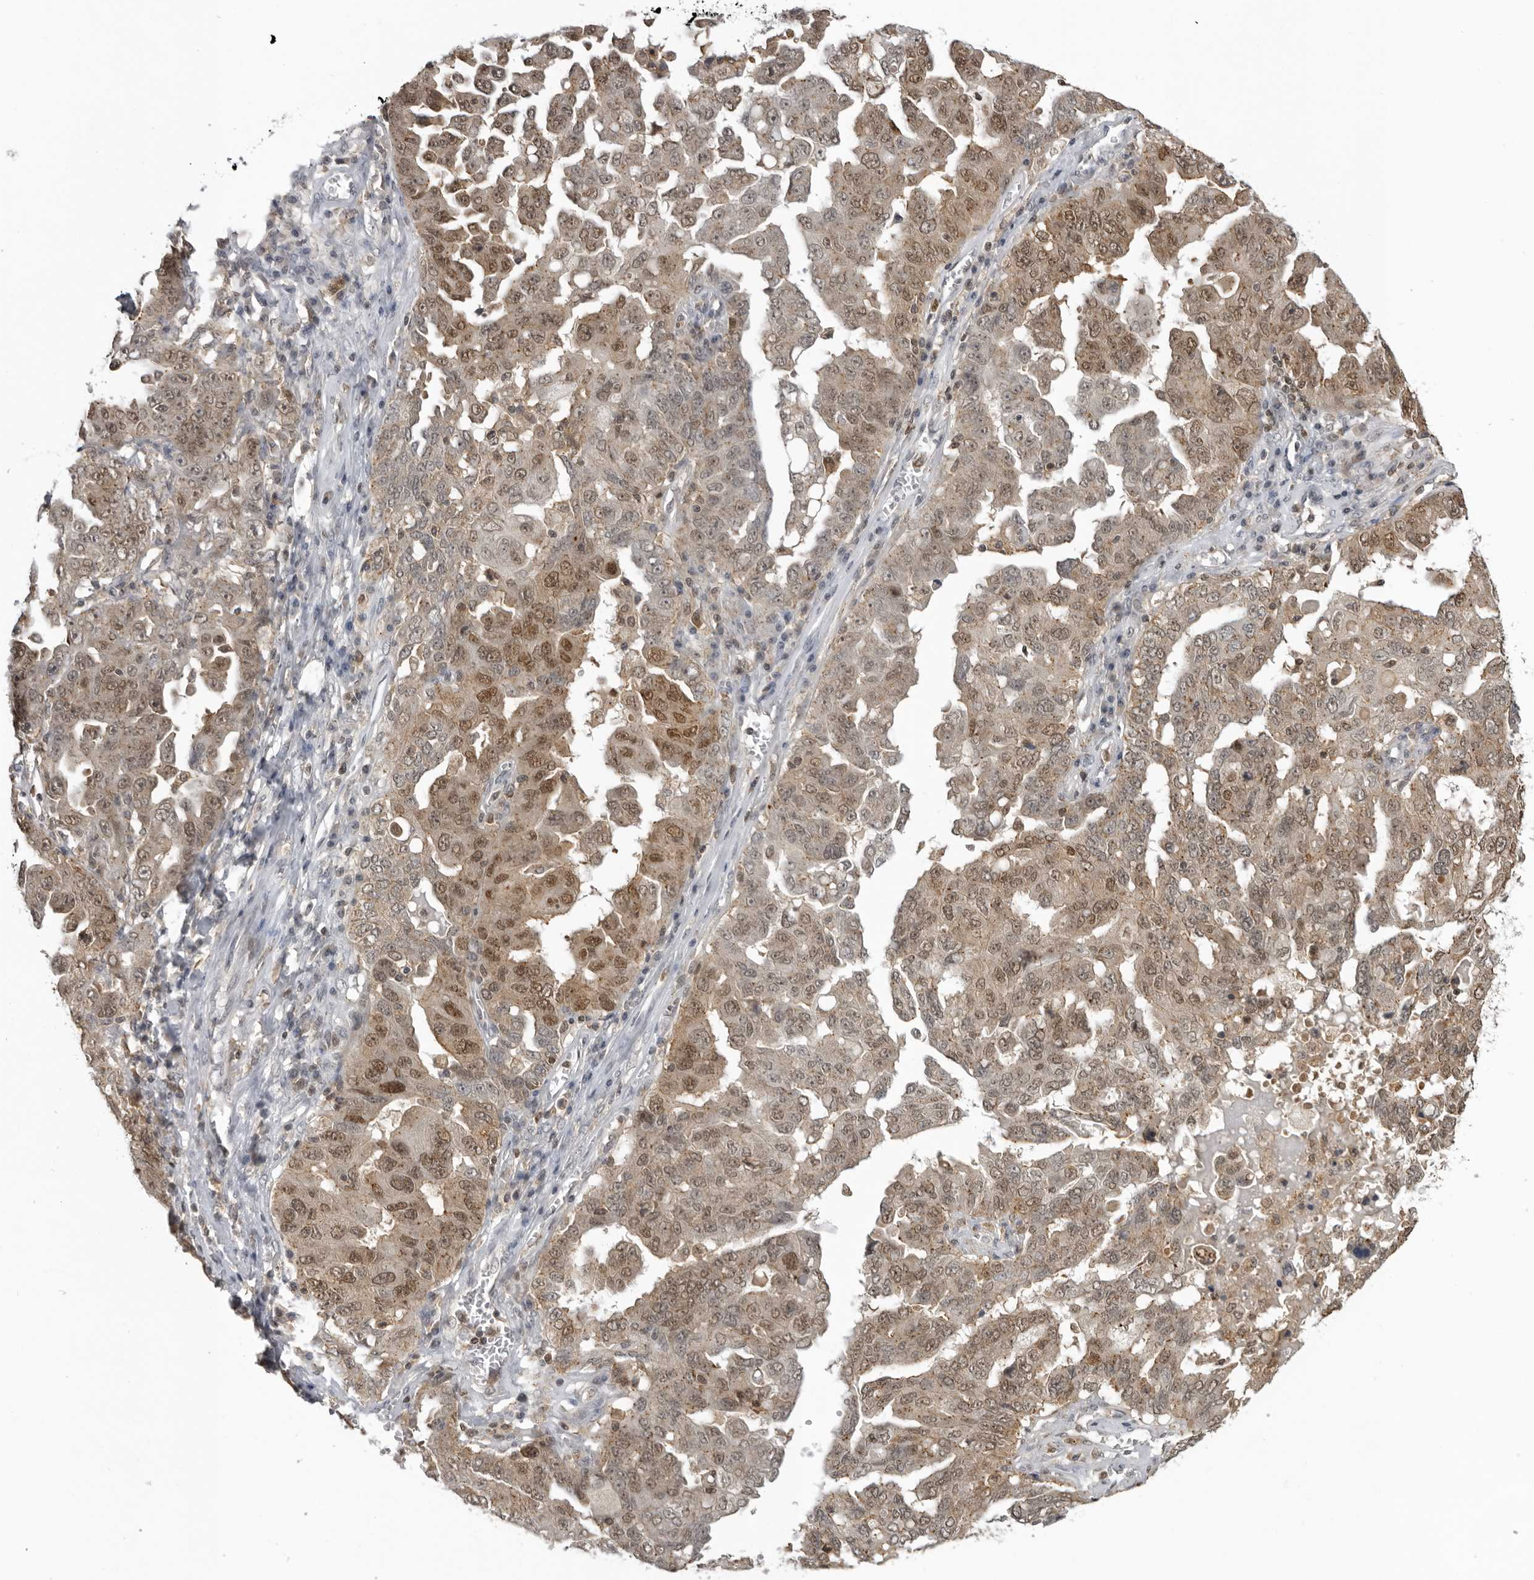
{"staining": {"intensity": "moderate", "quantity": ">75%", "location": "cytoplasmic/membranous,nuclear"}, "tissue": "ovarian cancer", "cell_type": "Tumor cells", "image_type": "cancer", "snomed": [{"axis": "morphology", "description": "Carcinoma, endometroid"}, {"axis": "topography", "description": "Ovary"}], "caption": "An IHC photomicrograph of neoplastic tissue is shown. Protein staining in brown labels moderate cytoplasmic/membranous and nuclear positivity in ovarian endometroid carcinoma within tumor cells.", "gene": "PDCL3", "patient": {"sex": "female", "age": 62}}